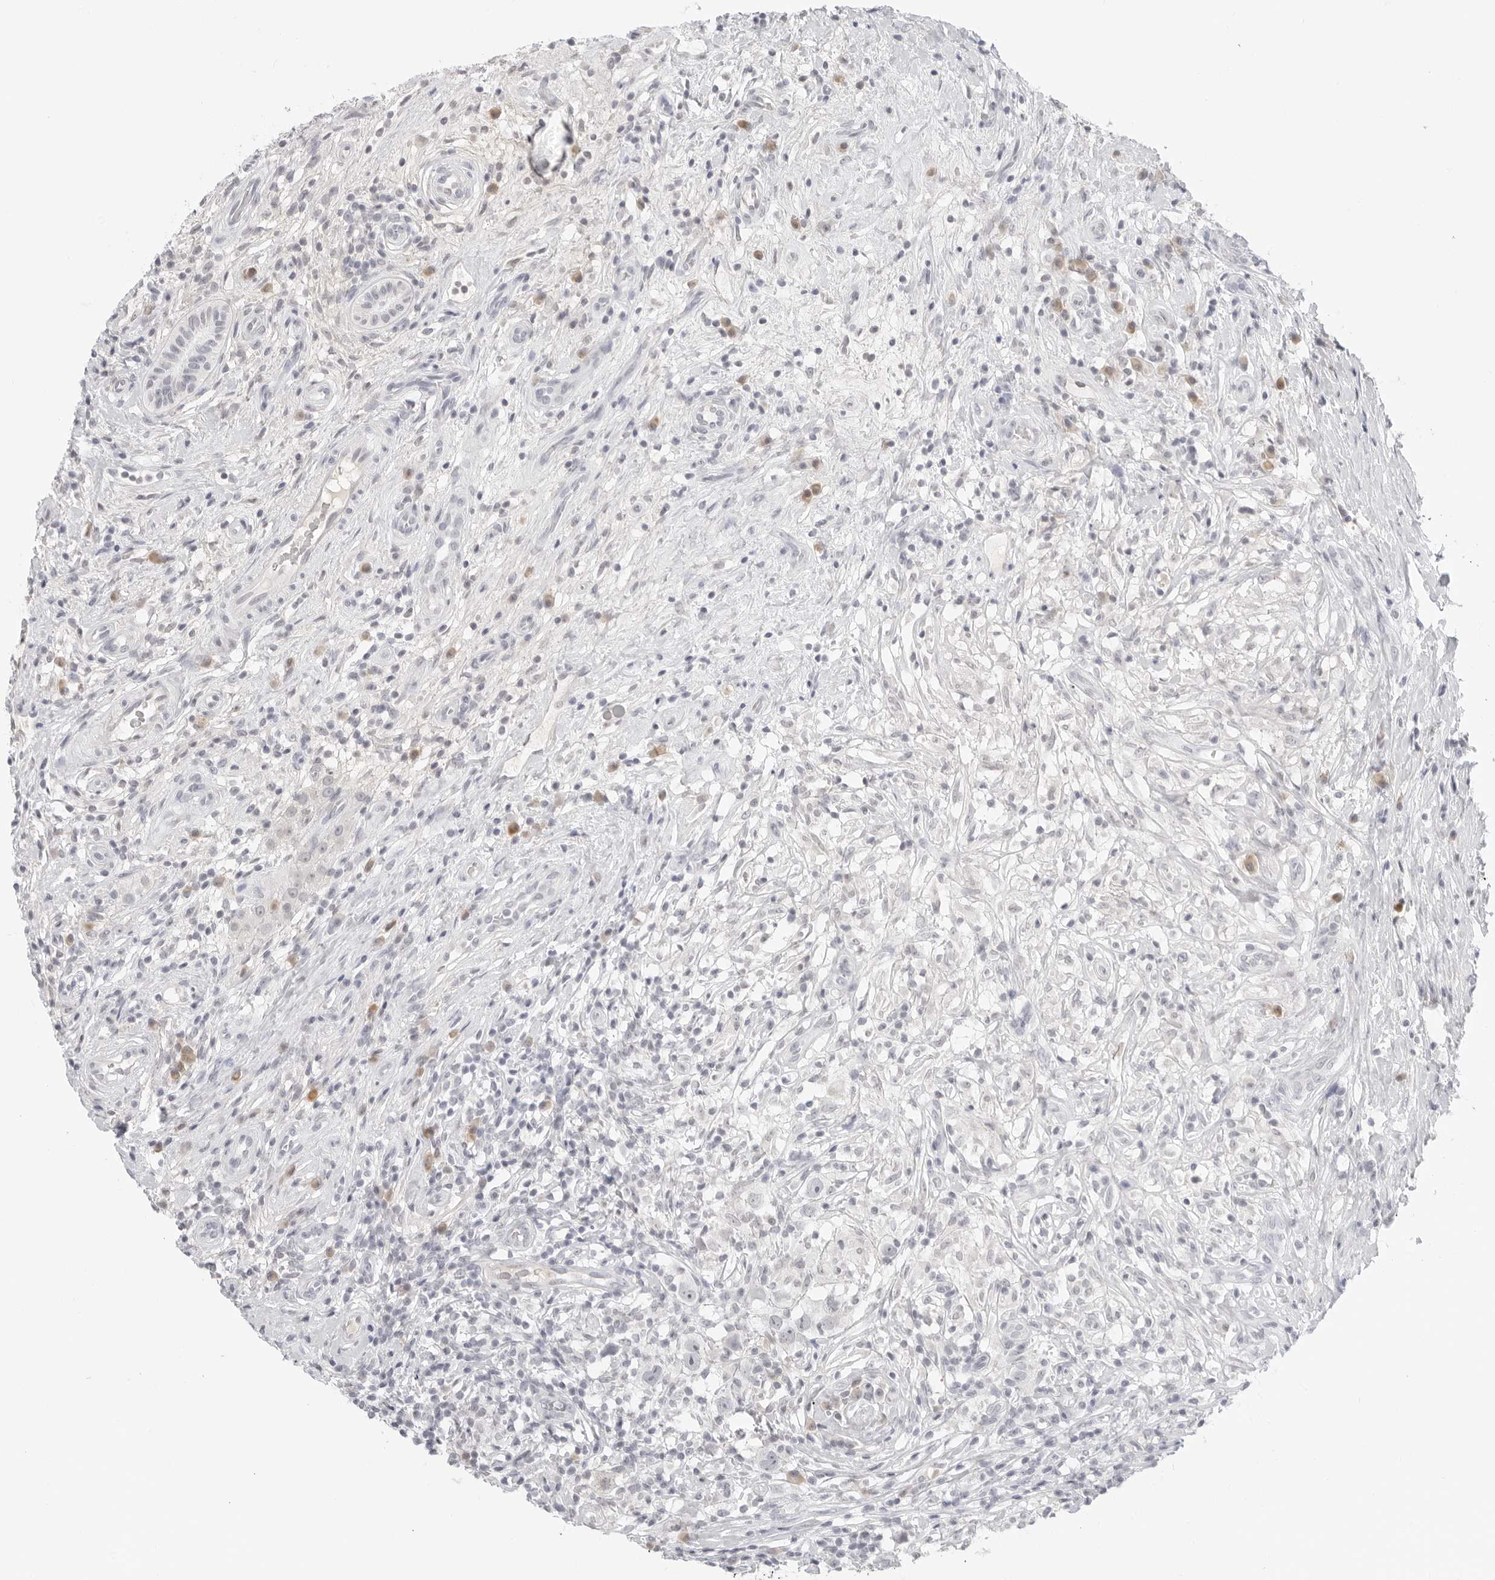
{"staining": {"intensity": "negative", "quantity": "none", "location": "none"}, "tissue": "testis cancer", "cell_type": "Tumor cells", "image_type": "cancer", "snomed": [{"axis": "morphology", "description": "Seminoma, NOS"}, {"axis": "topography", "description": "Testis"}], "caption": "Immunohistochemistry (IHC) of human testis seminoma reveals no positivity in tumor cells.", "gene": "EDN2", "patient": {"sex": "male", "age": 49}}